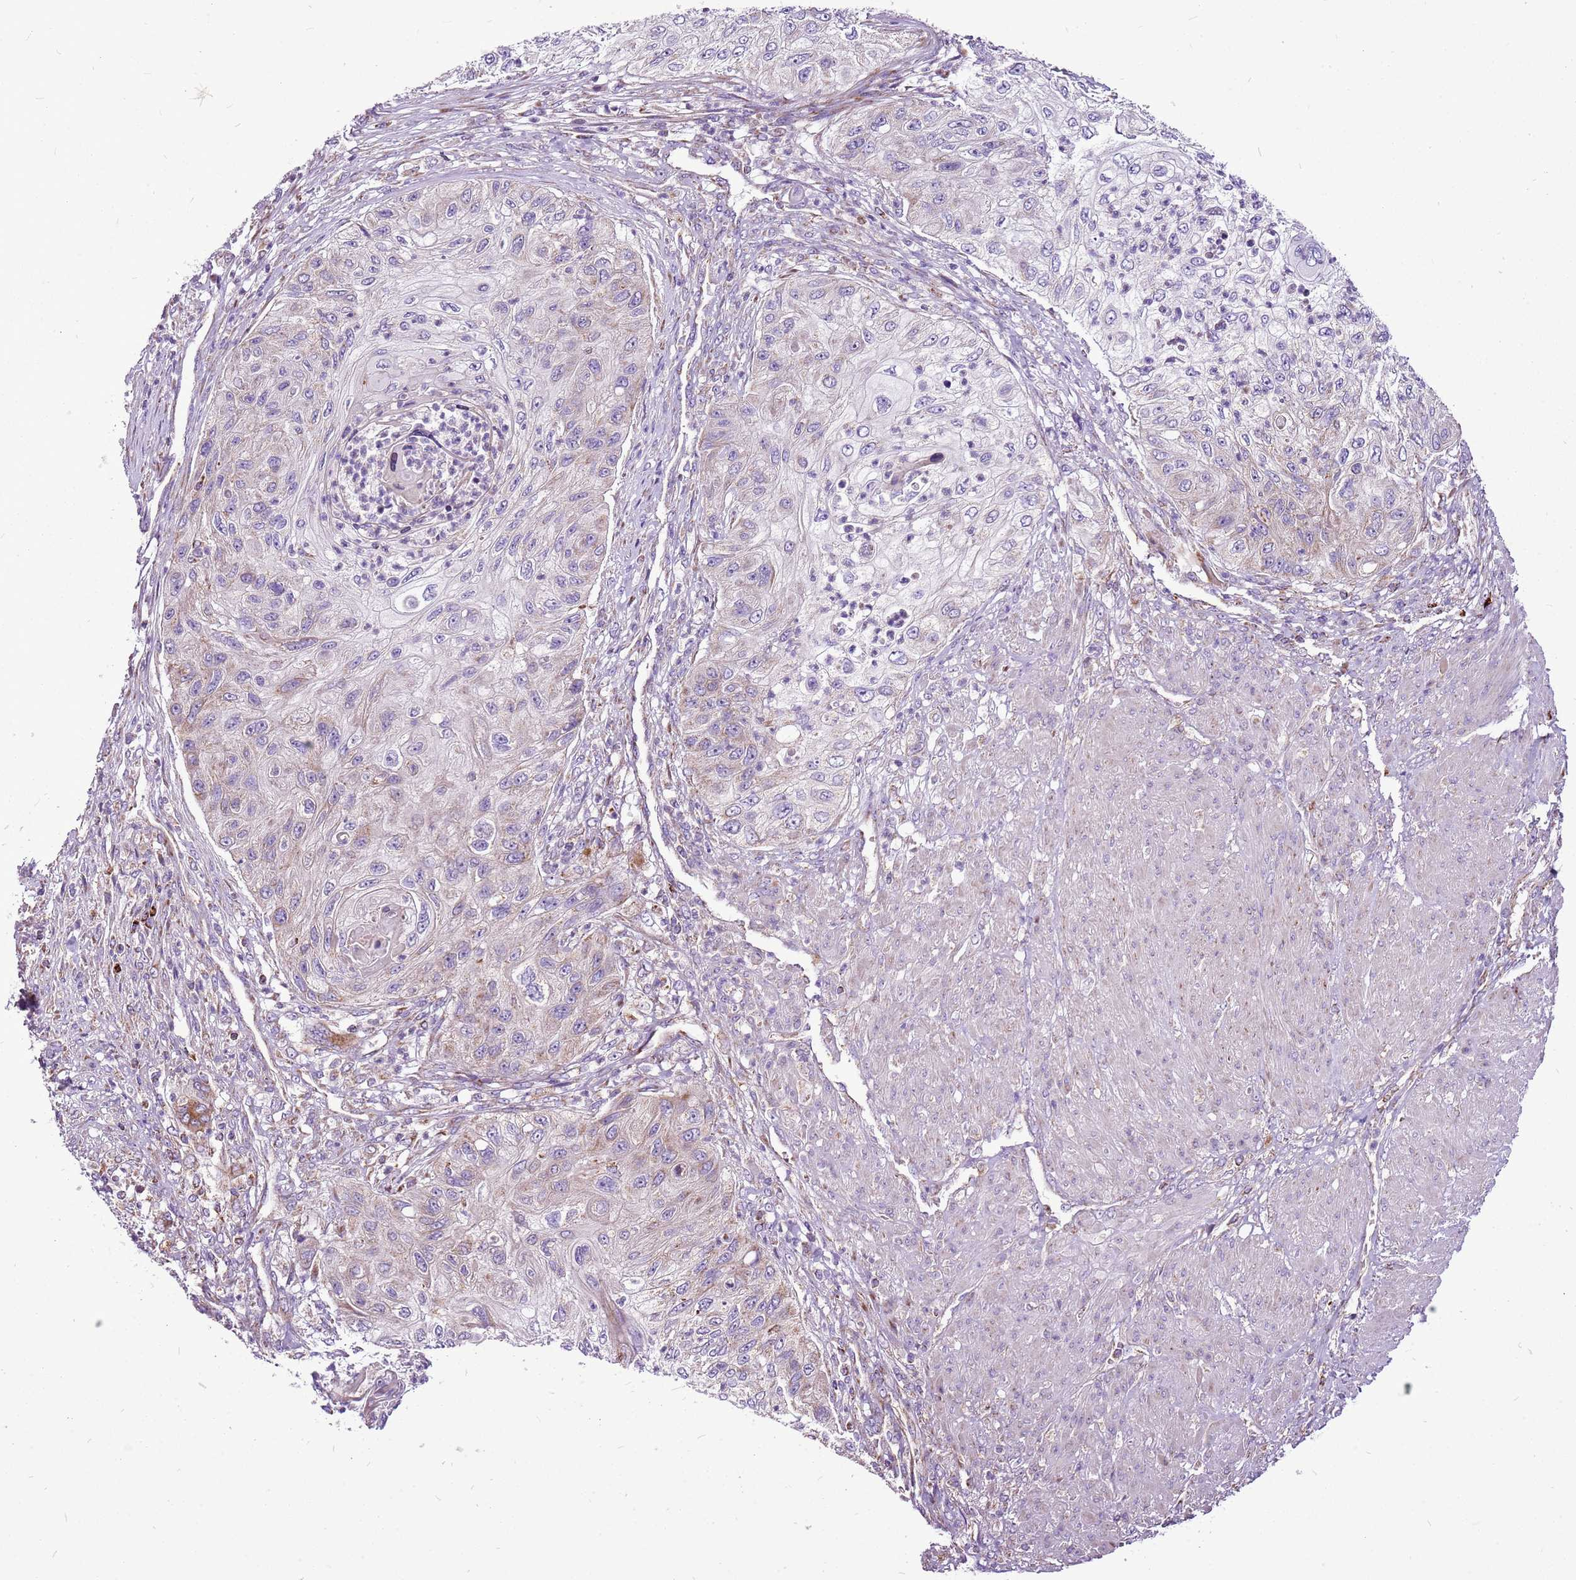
{"staining": {"intensity": "moderate", "quantity": "25%-75%", "location": "cytoplasmic/membranous"}, "tissue": "urothelial cancer", "cell_type": "Tumor cells", "image_type": "cancer", "snomed": [{"axis": "morphology", "description": "Urothelial carcinoma, High grade"}, {"axis": "topography", "description": "Urinary bladder"}], "caption": "Protein analysis of urothelial cancer tissue demonstrates moderate cytoplasmic/membranous expression in approximately 25%-75% of tumor cells.", "gene": "GCDH", "patient": {"sex": "female", "age": 60}}